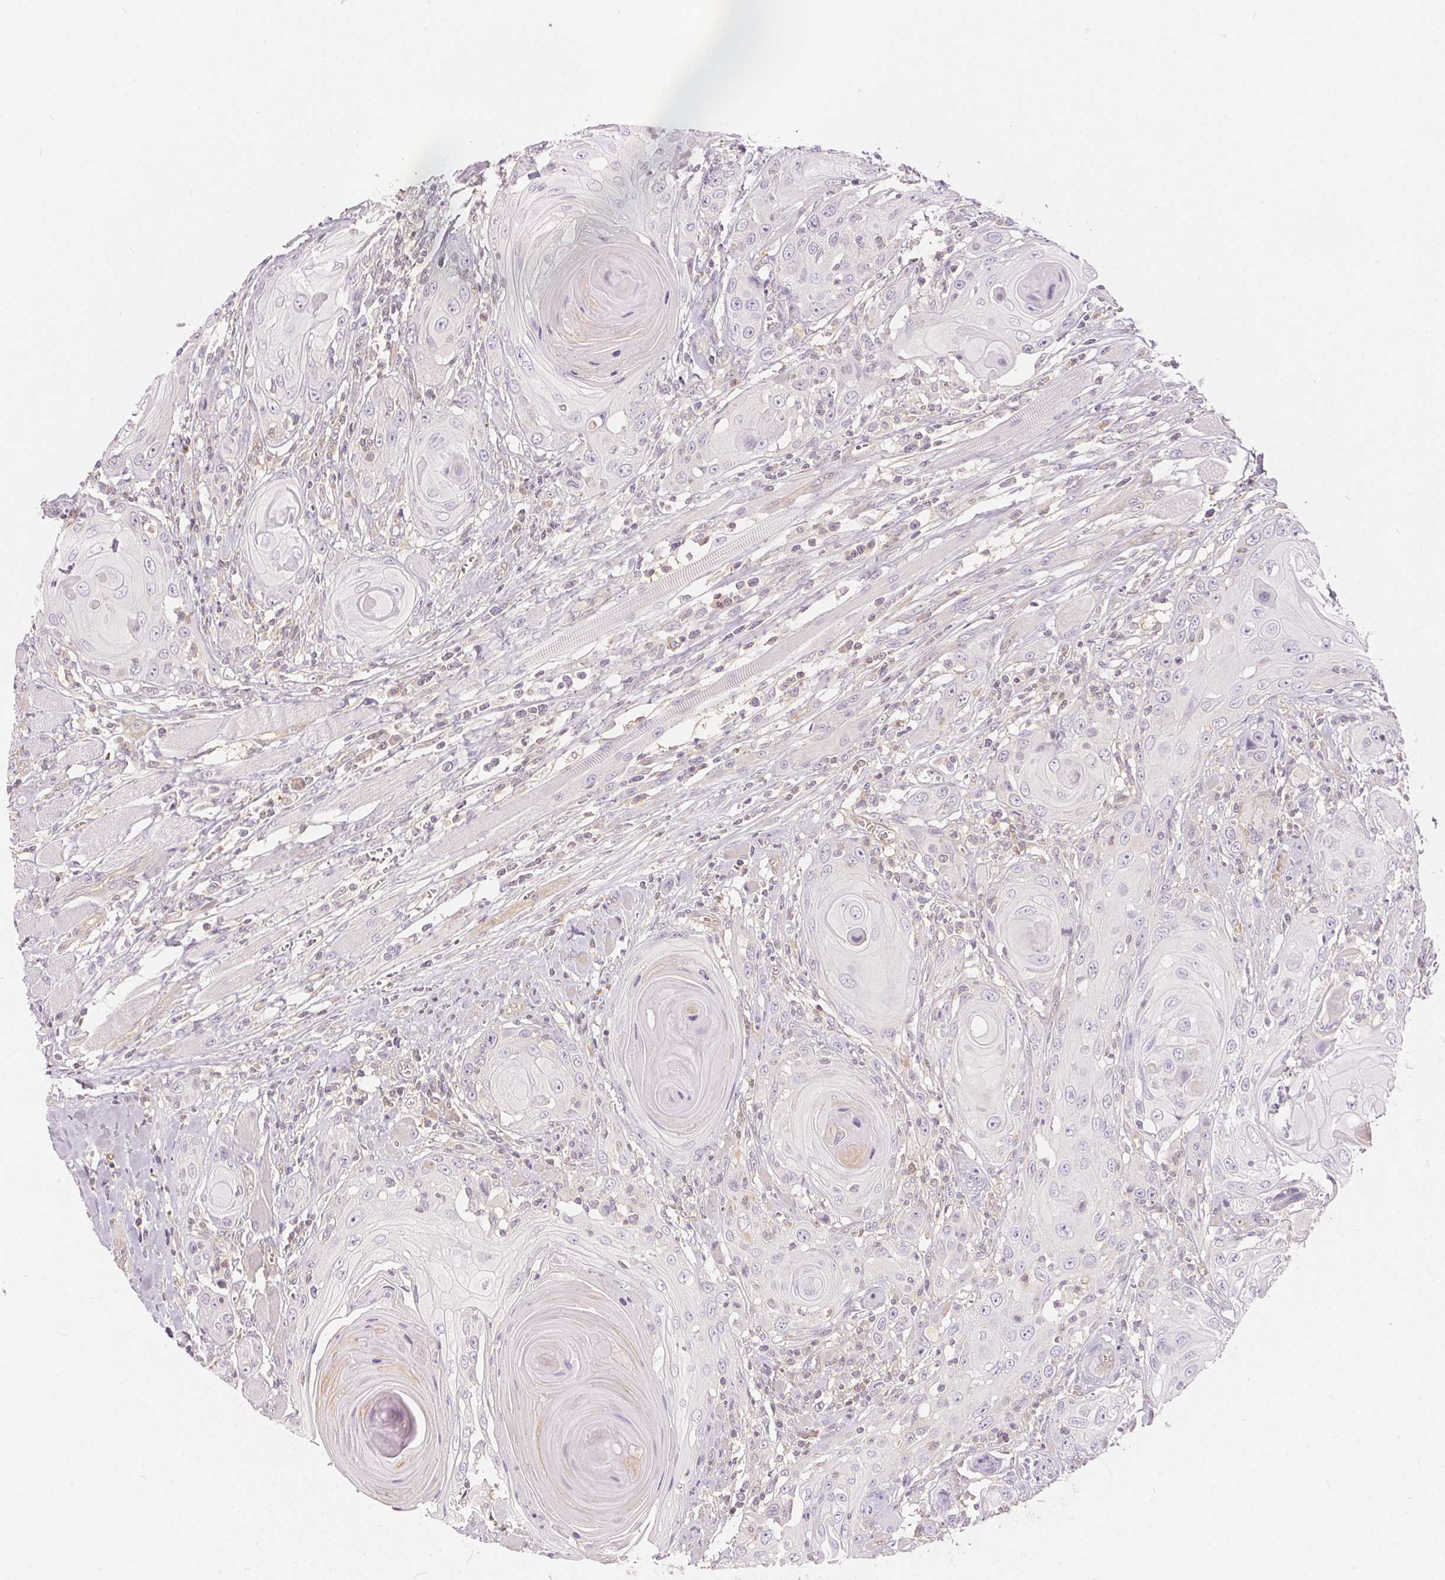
{"staining": {"intensity": "negative", "quantity": "none", "location": "none"}, "tissue": "head and neck cancer", "cell_type": "Tumor cells", "image_type": "cancer", "snomed": [{"axis": "morphology", "description": "Squamous cell carcinoma, NOS"}, {"axis": "topography", "description": "Head-Neck"}], "caption": "An immunohistochemistry photomicrograph of head and neck cancer (squamous cell carcinoma) is shown. There is no staining in tumor cells of head and neck cancer (squamous cell carcinoma).", "gene": "BLMH", "patient": {"sex": "female", "age": 80}}